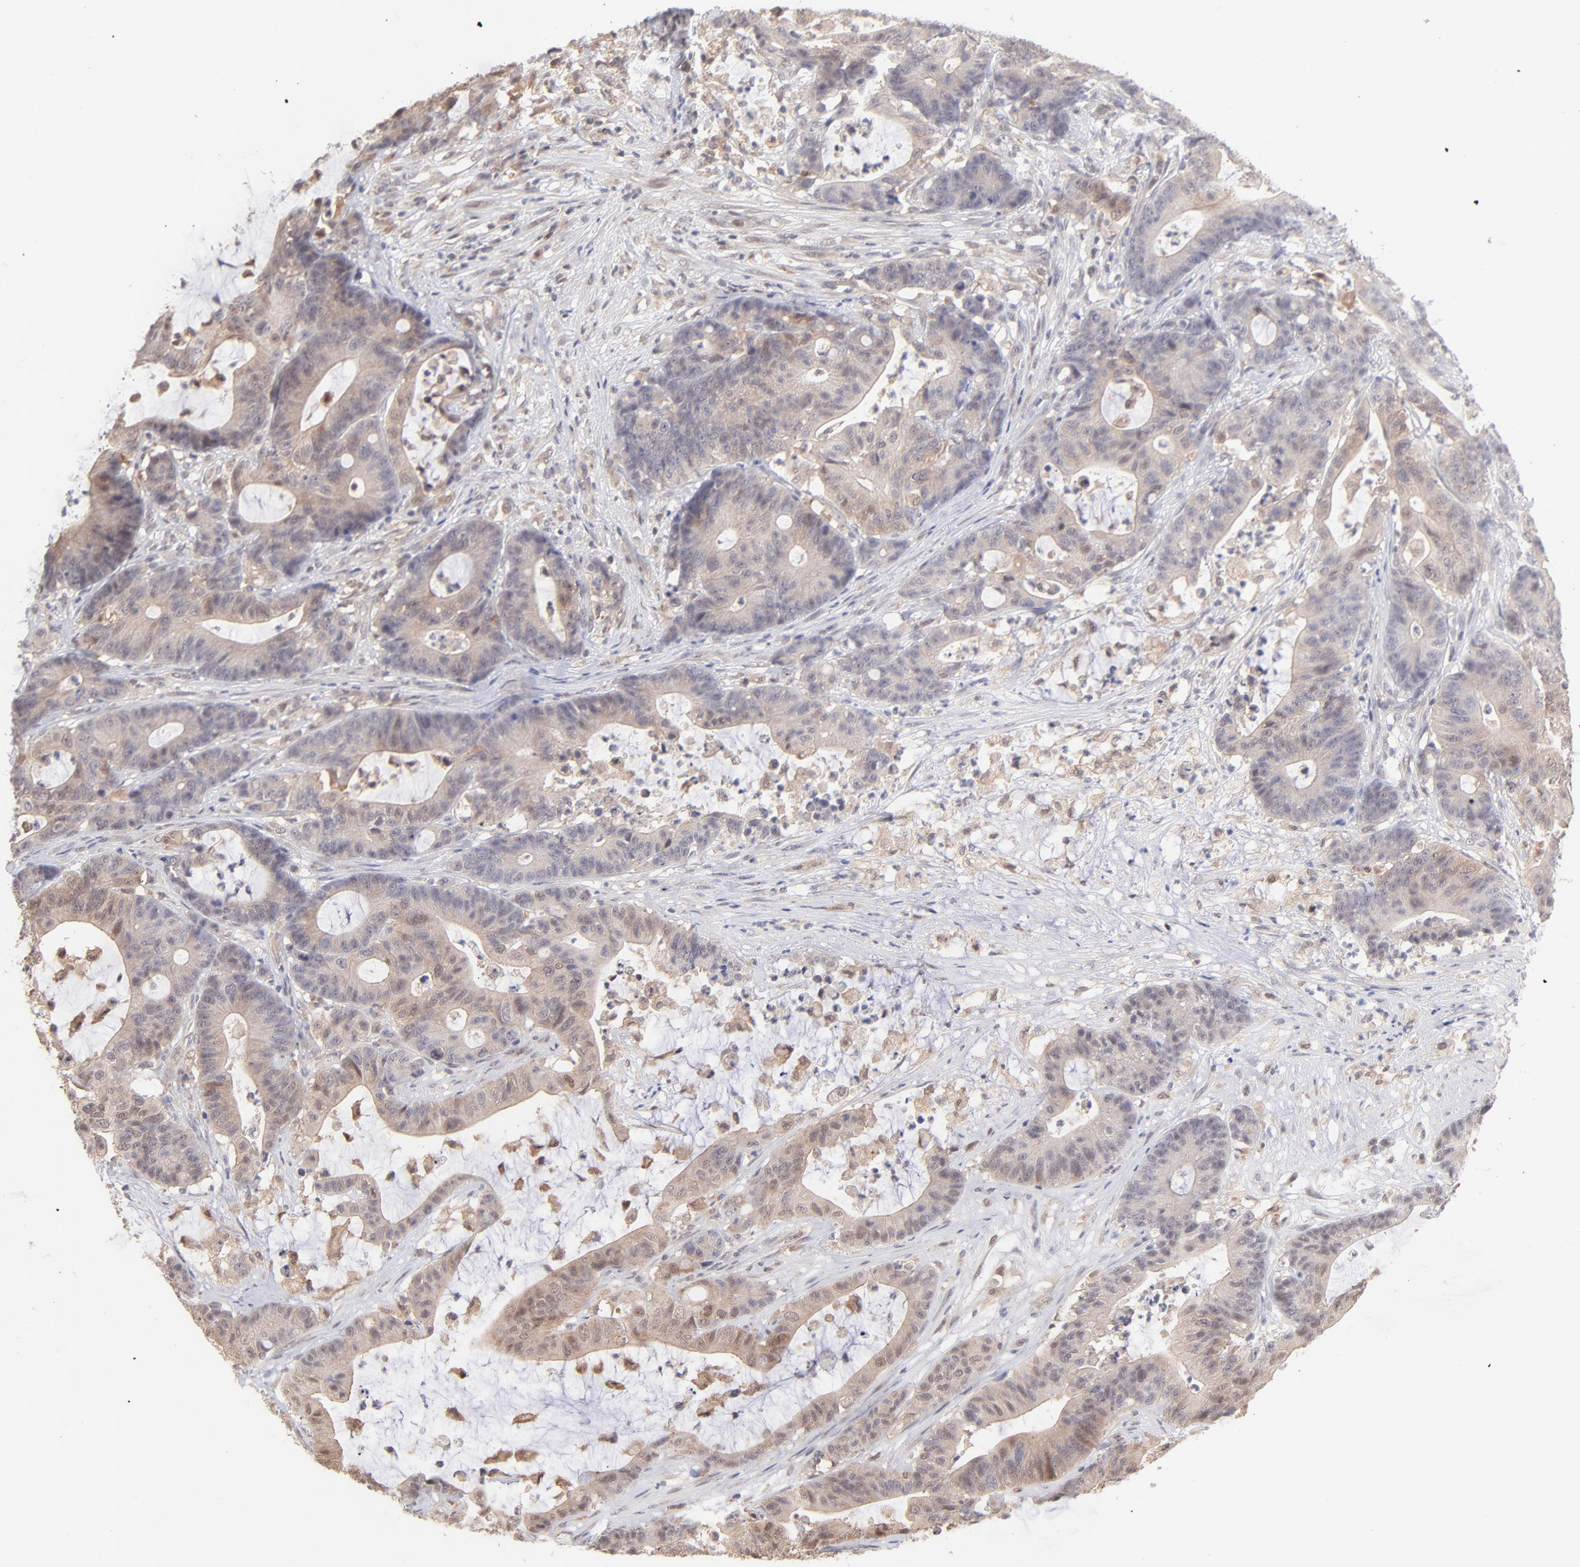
{"staining": {"intensity": "weak", "quantity": "<25%", "location": "cytoplasmic/membranous,nuclear"}, "tissue": "colorectal cancer", "cell_type": "Tumor cells", "image_type": "cancer", "snomed": [{"axis": "morphology", "description": "Adenocarcinoma, NOS"}, {"axis": "topography", "description": "Colon"}], "caption": "Photomicrograph shows no protein positivity in tumor cells of adenocarcinoma (colorectal) tissue. (Brightfield microscopy of DAB immunohistochemistry at high magnification).", "gene": "OAS1", "patient": {"sex": "female", "age": 84}}